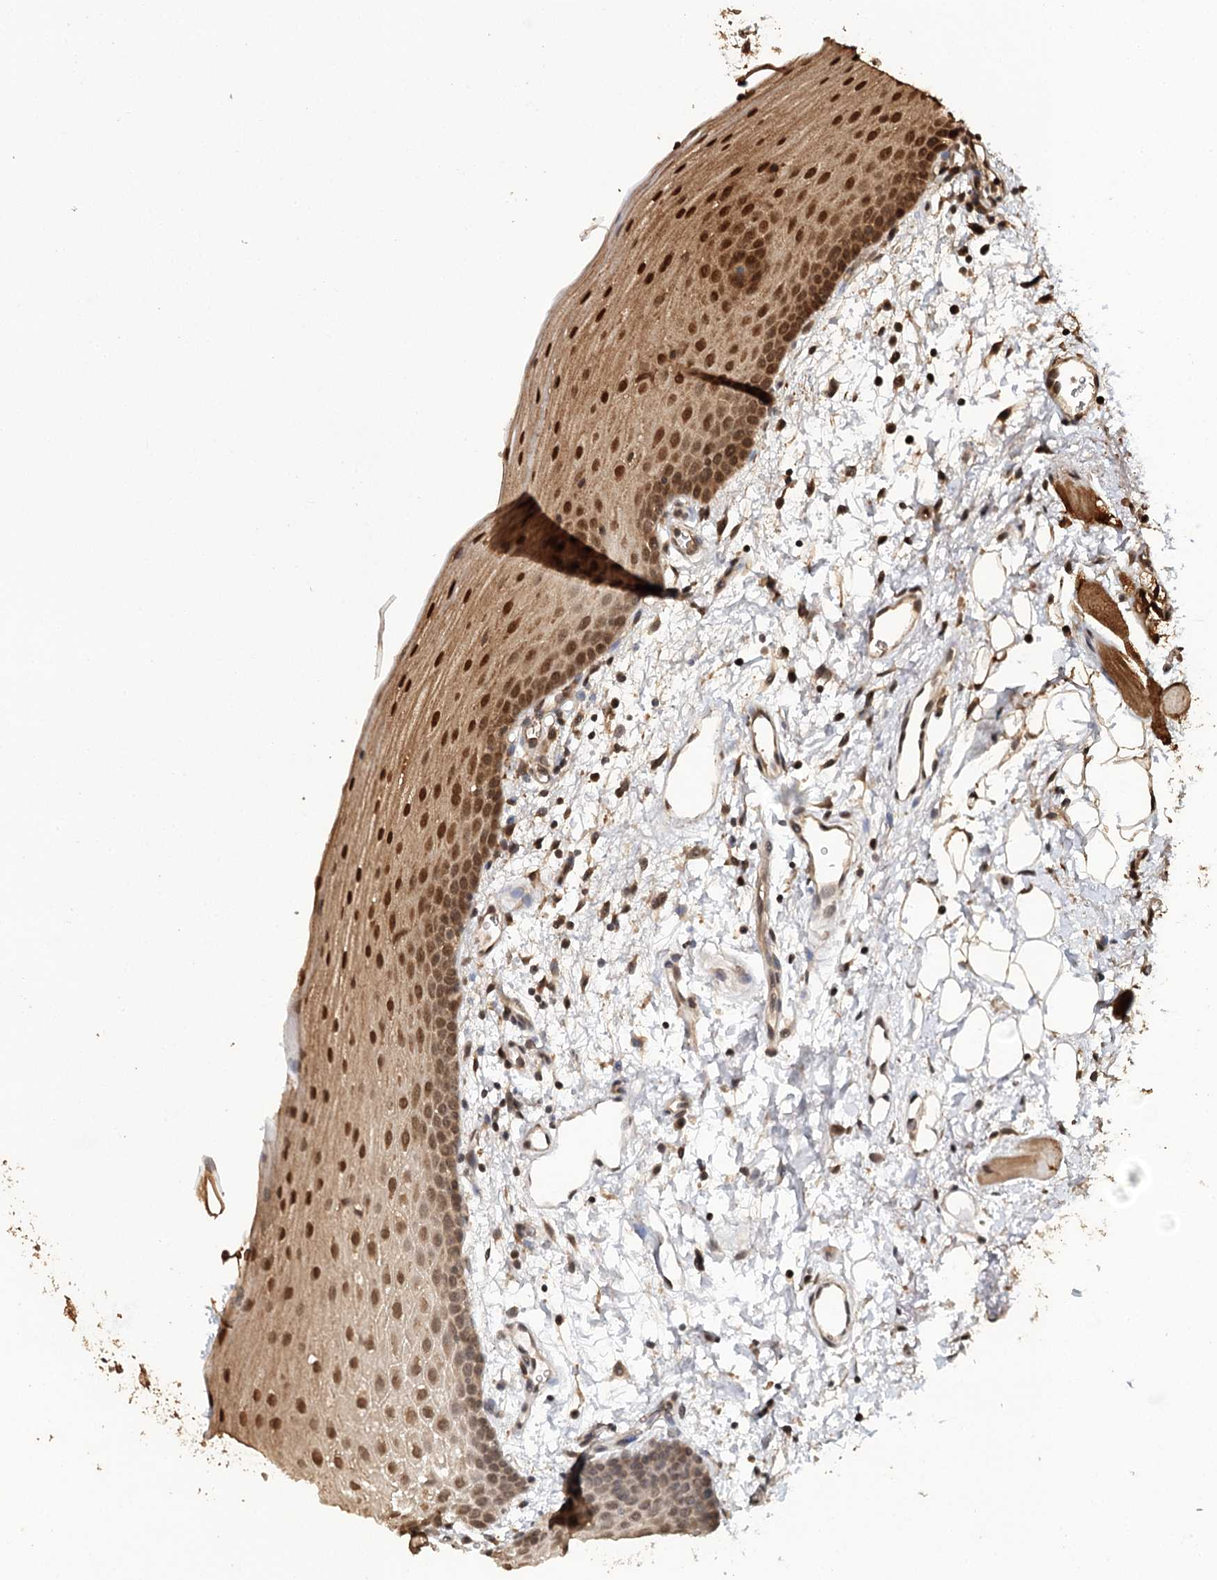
{"staining": {"intensity": "moderate", "quantity": ">75%", "location": "nuclear"}, "tissue": "oral mucosa", "cell_type": "Squamous epithelial cells", "image_type": "normal", "snomed": [{"axis": "morphology", "description": "Normal tissue, NOS"}, {"axis": "topography", "description": "Oral tissue"}], "caption": "Protein expression analysis of unremarkable oral mucosa displays moderate nuclear staining in approximately >75% of squamous epithelial cells. The protein of interest is stained brown, and the nuclei are stained in blue (DAB (3,3'-diaminobenzidine) IHC with brightfield microscopy, high magnification).", "gene": "N6AMT1", "patient": {"sex": "male", "age": 68}}